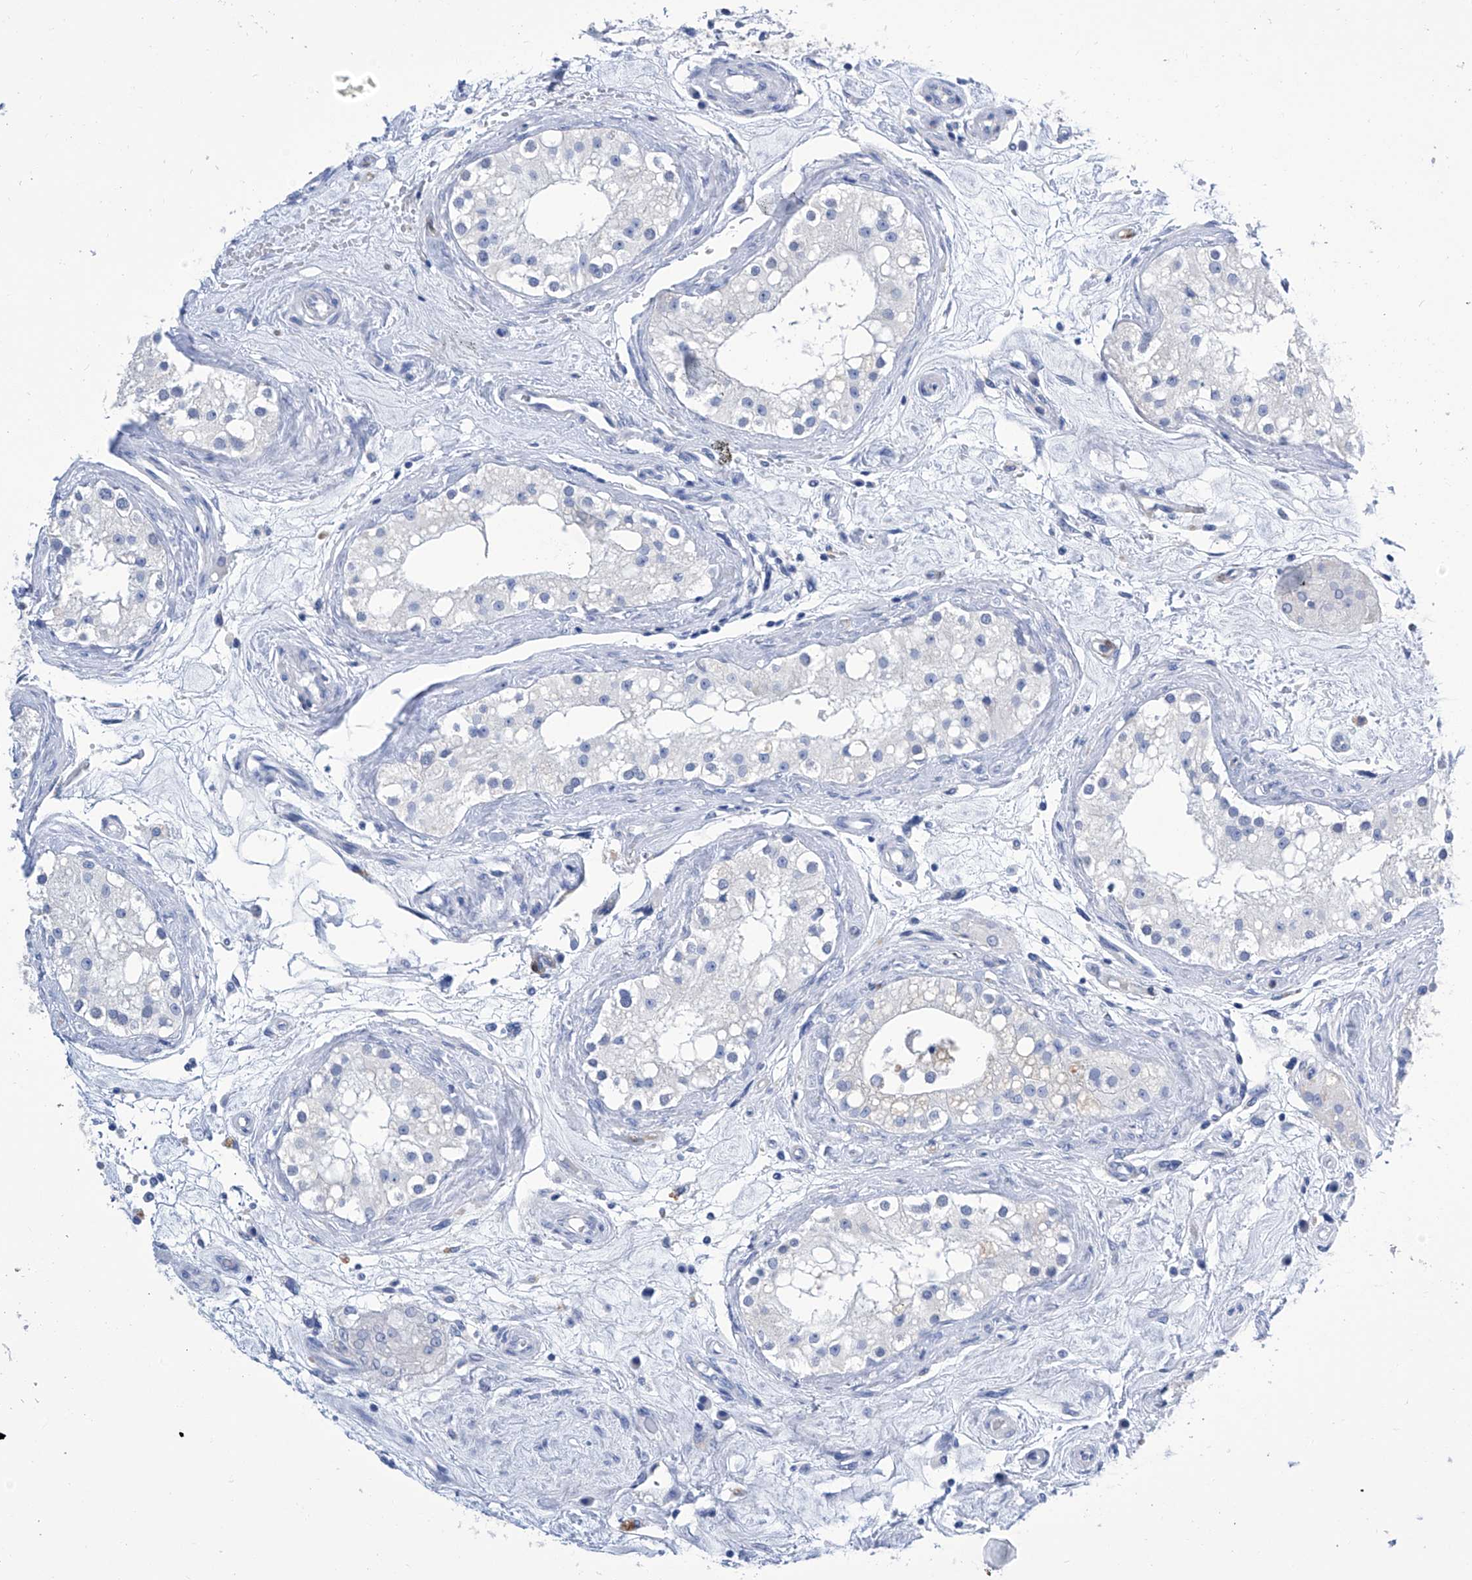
{"staining": {"intensity": "negative", "quantity": "none", "location": "none"}, "tissue": "testis", "cell_type": "Cells in seminiferous ducts", "image_type": "normal", "snomed": [{"axis": "morphology", "description": "Normal tissue, NOS"}, {"axis": "topography", "description": "Testis"}], "caption": "Protein analysis of normal testis demonstrates no significant expression in cells in seminiferous ducts. (DAB (3,3'-diaminobenzidine) immunohistochemistry visualized using brightfield microscopy, high magnification).", "gene": "IMPA2", "patient": {"sex": "male", "age": 84}}